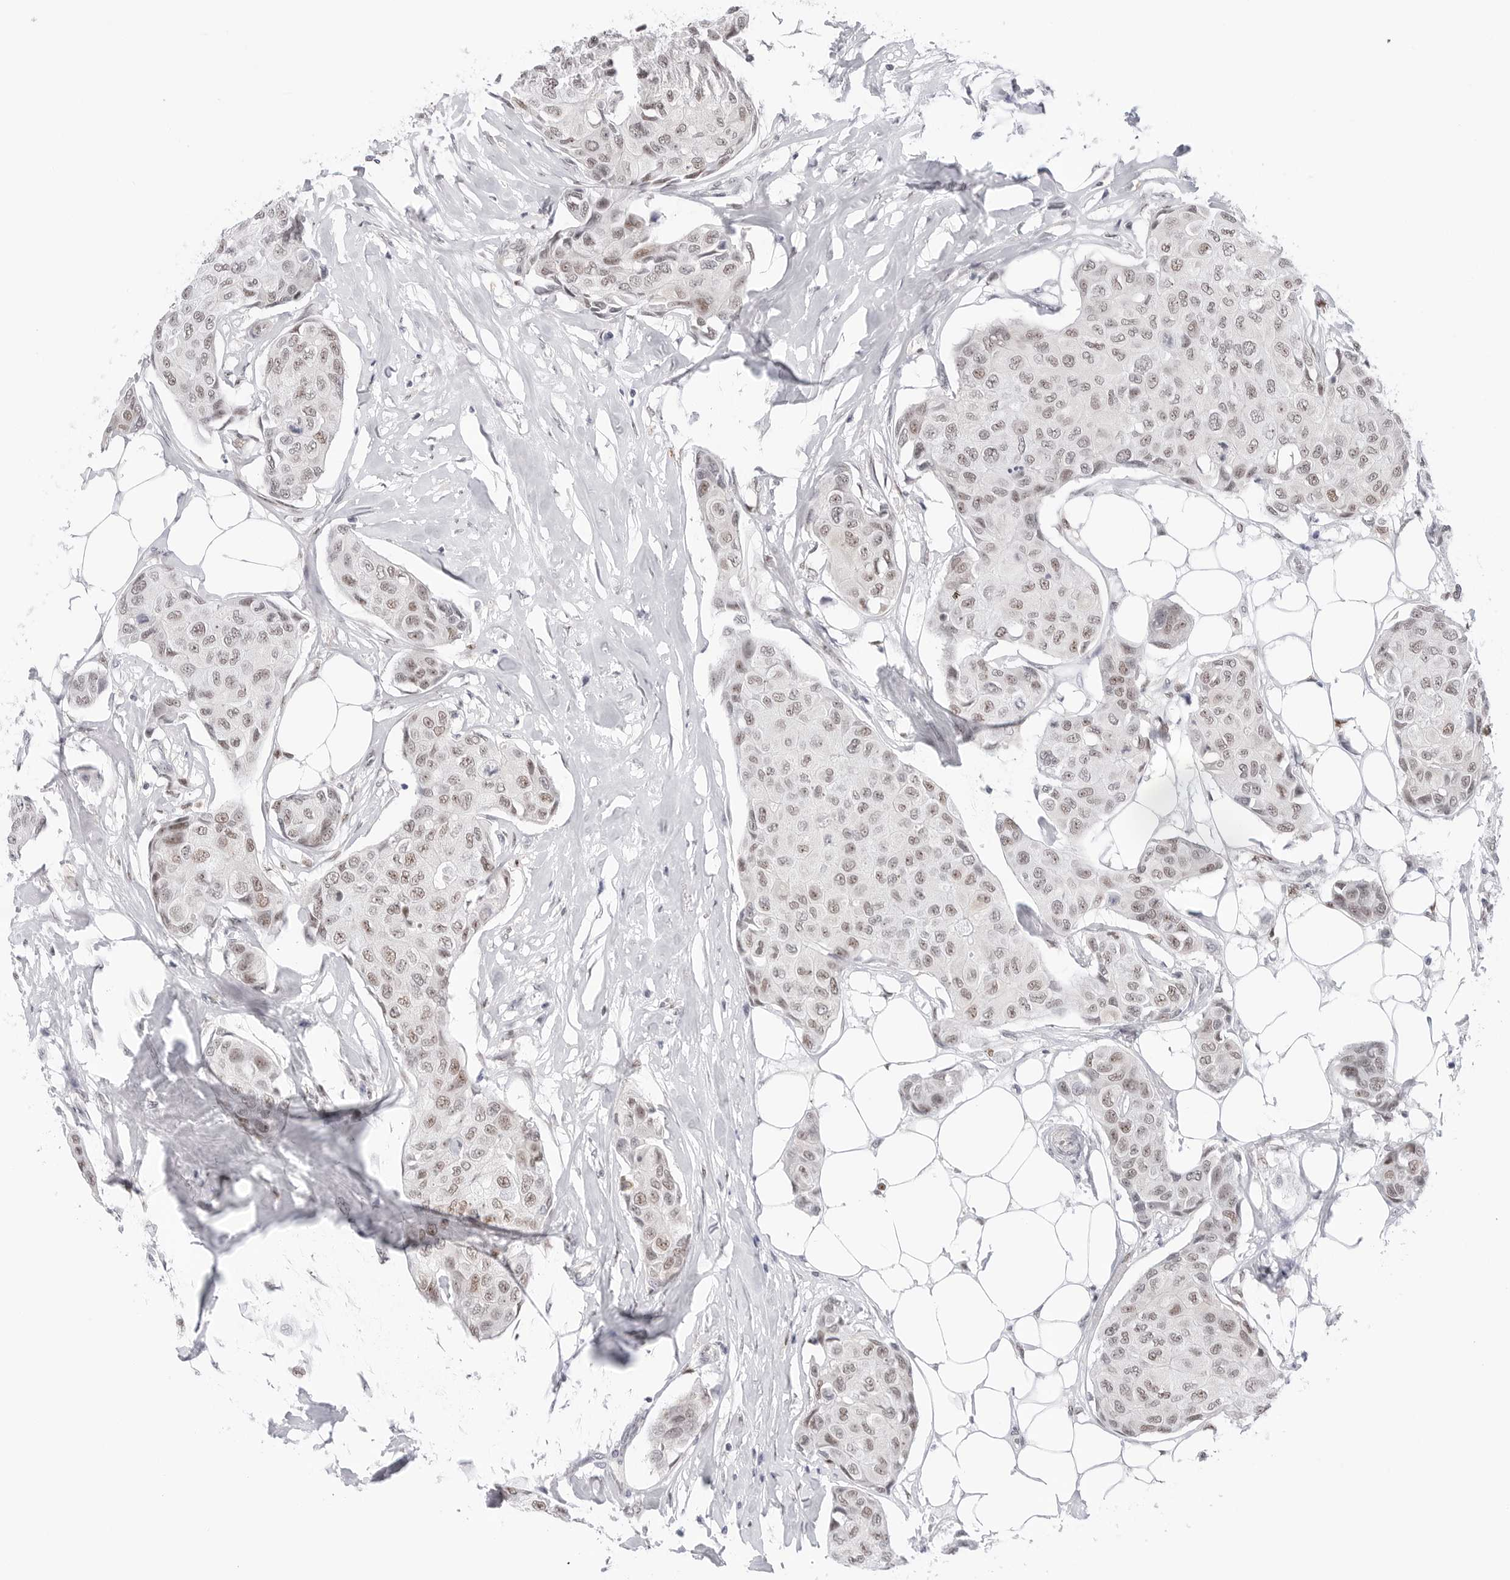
{"staining": {"intensity": "weak", "quantity": ">75%", "location": "nuclear"}, "tissue": "breast cancer", "cell_type": "Tumor cells", "image_type": "cancer", "snomed": [{"axis": "morphology", "description": "Duct carcinoma"}, {"axis": "topography", "description": "Breast"}], "caption": "Weak nuclear protein expression is identified in about >75% of tumor cells in breast cancer.", "gene": "C1orf162", "patient": {"sex": "female", "age": 80}}